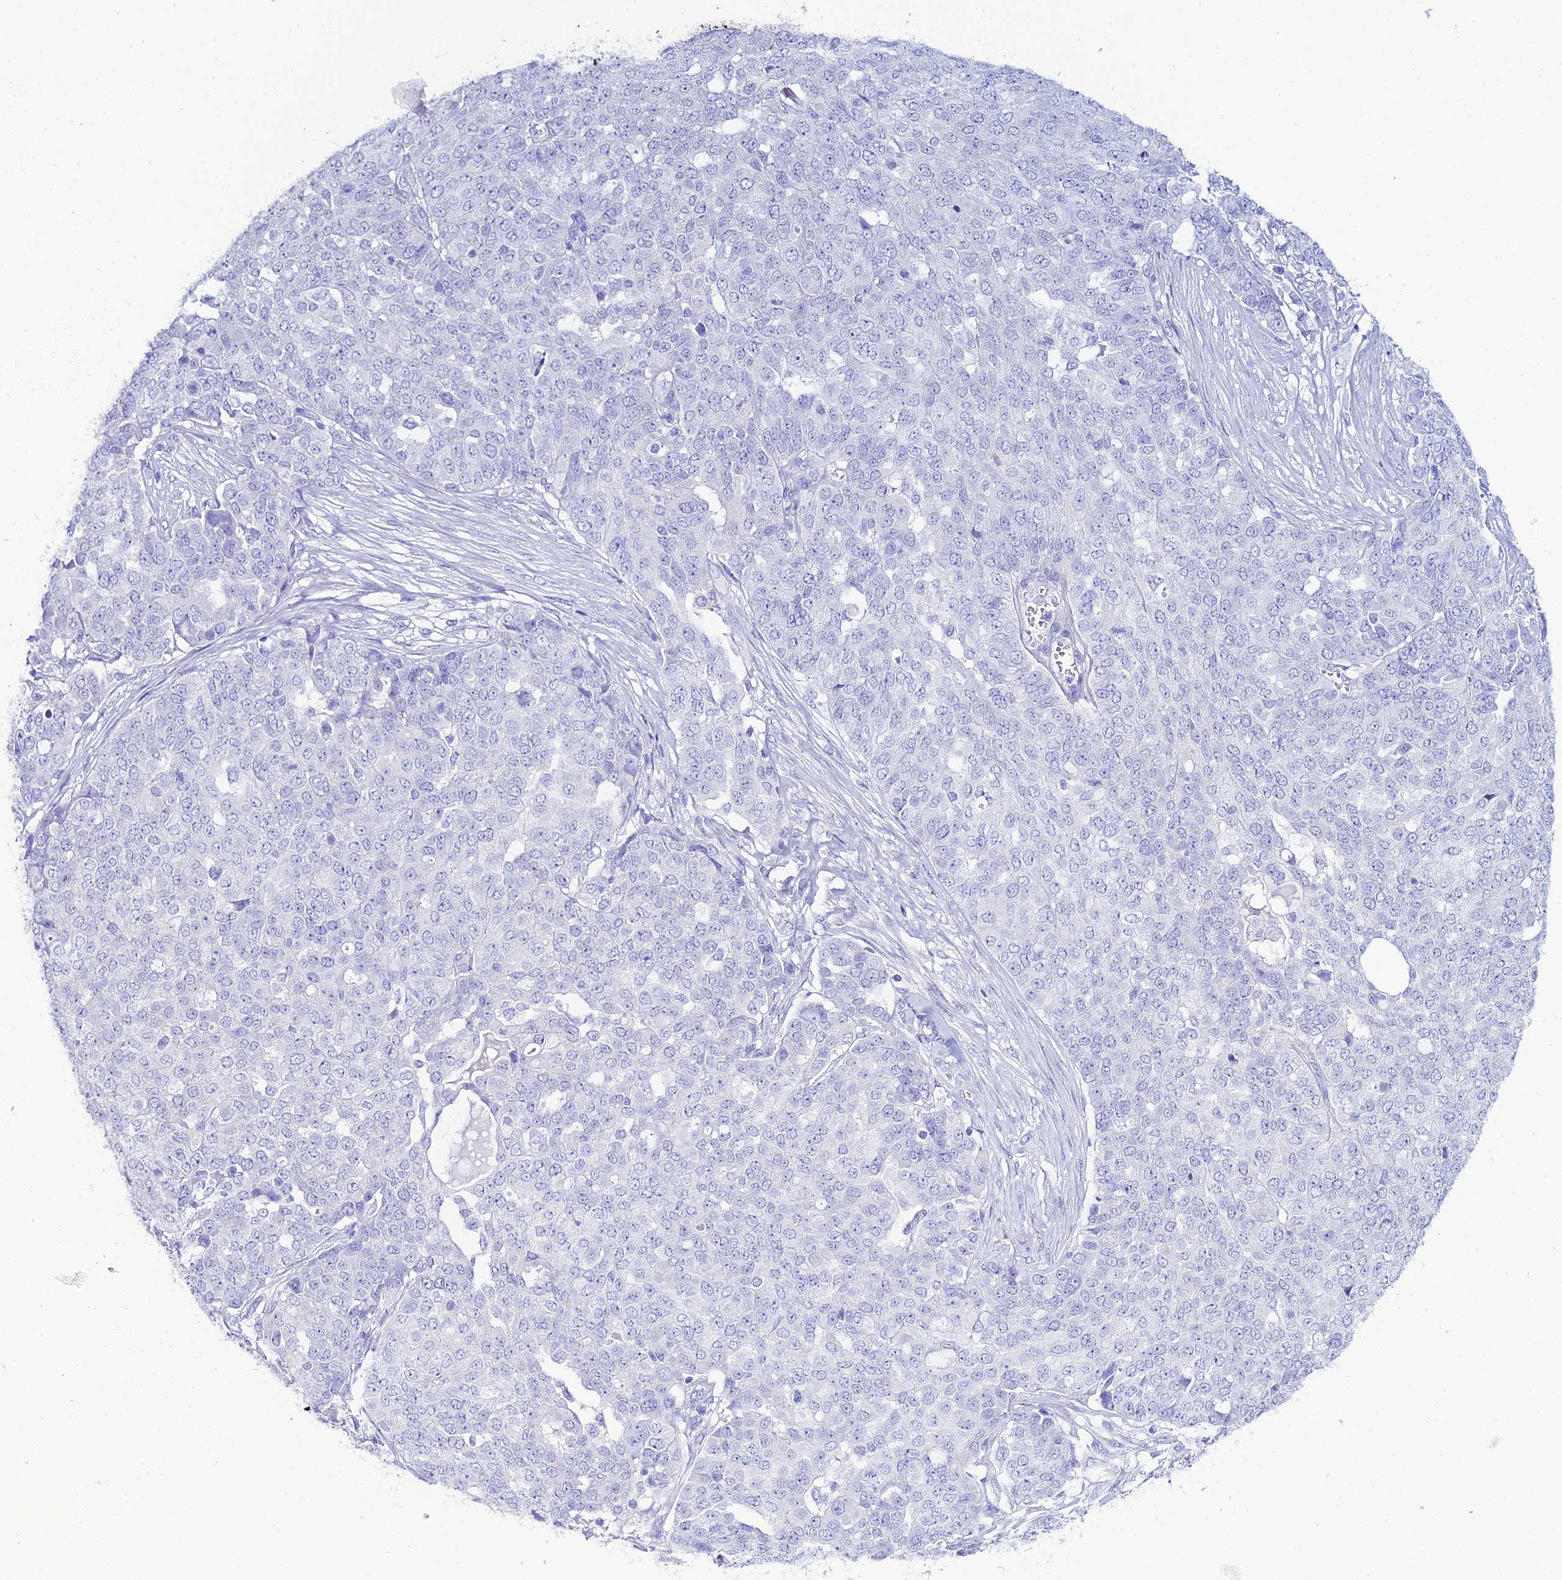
{"staining": {"intensity": "negative", "quantity": "none", "location": "none"}, "tissue": "ovarian cancer", "cell_type": "Tumor cells", "image_type": "cancer", "snomed": [{"axis": "morphology", "description": "Cystadenocarcinoma, serous, NOS"}, {"axis": "topography", "description": "Soft tissue"}, {"axis": "topography", "description": "Ovary"}], "caption": "IHC histopathology image of human serous cystadenocarcinoma (ovarian) stained for a protein (brown), which demonstrates no expression in tumor cells. (DAB IHC, high magnification).", "gene": "OR4D5", "patient": {"sex": "female", "age": 57}}